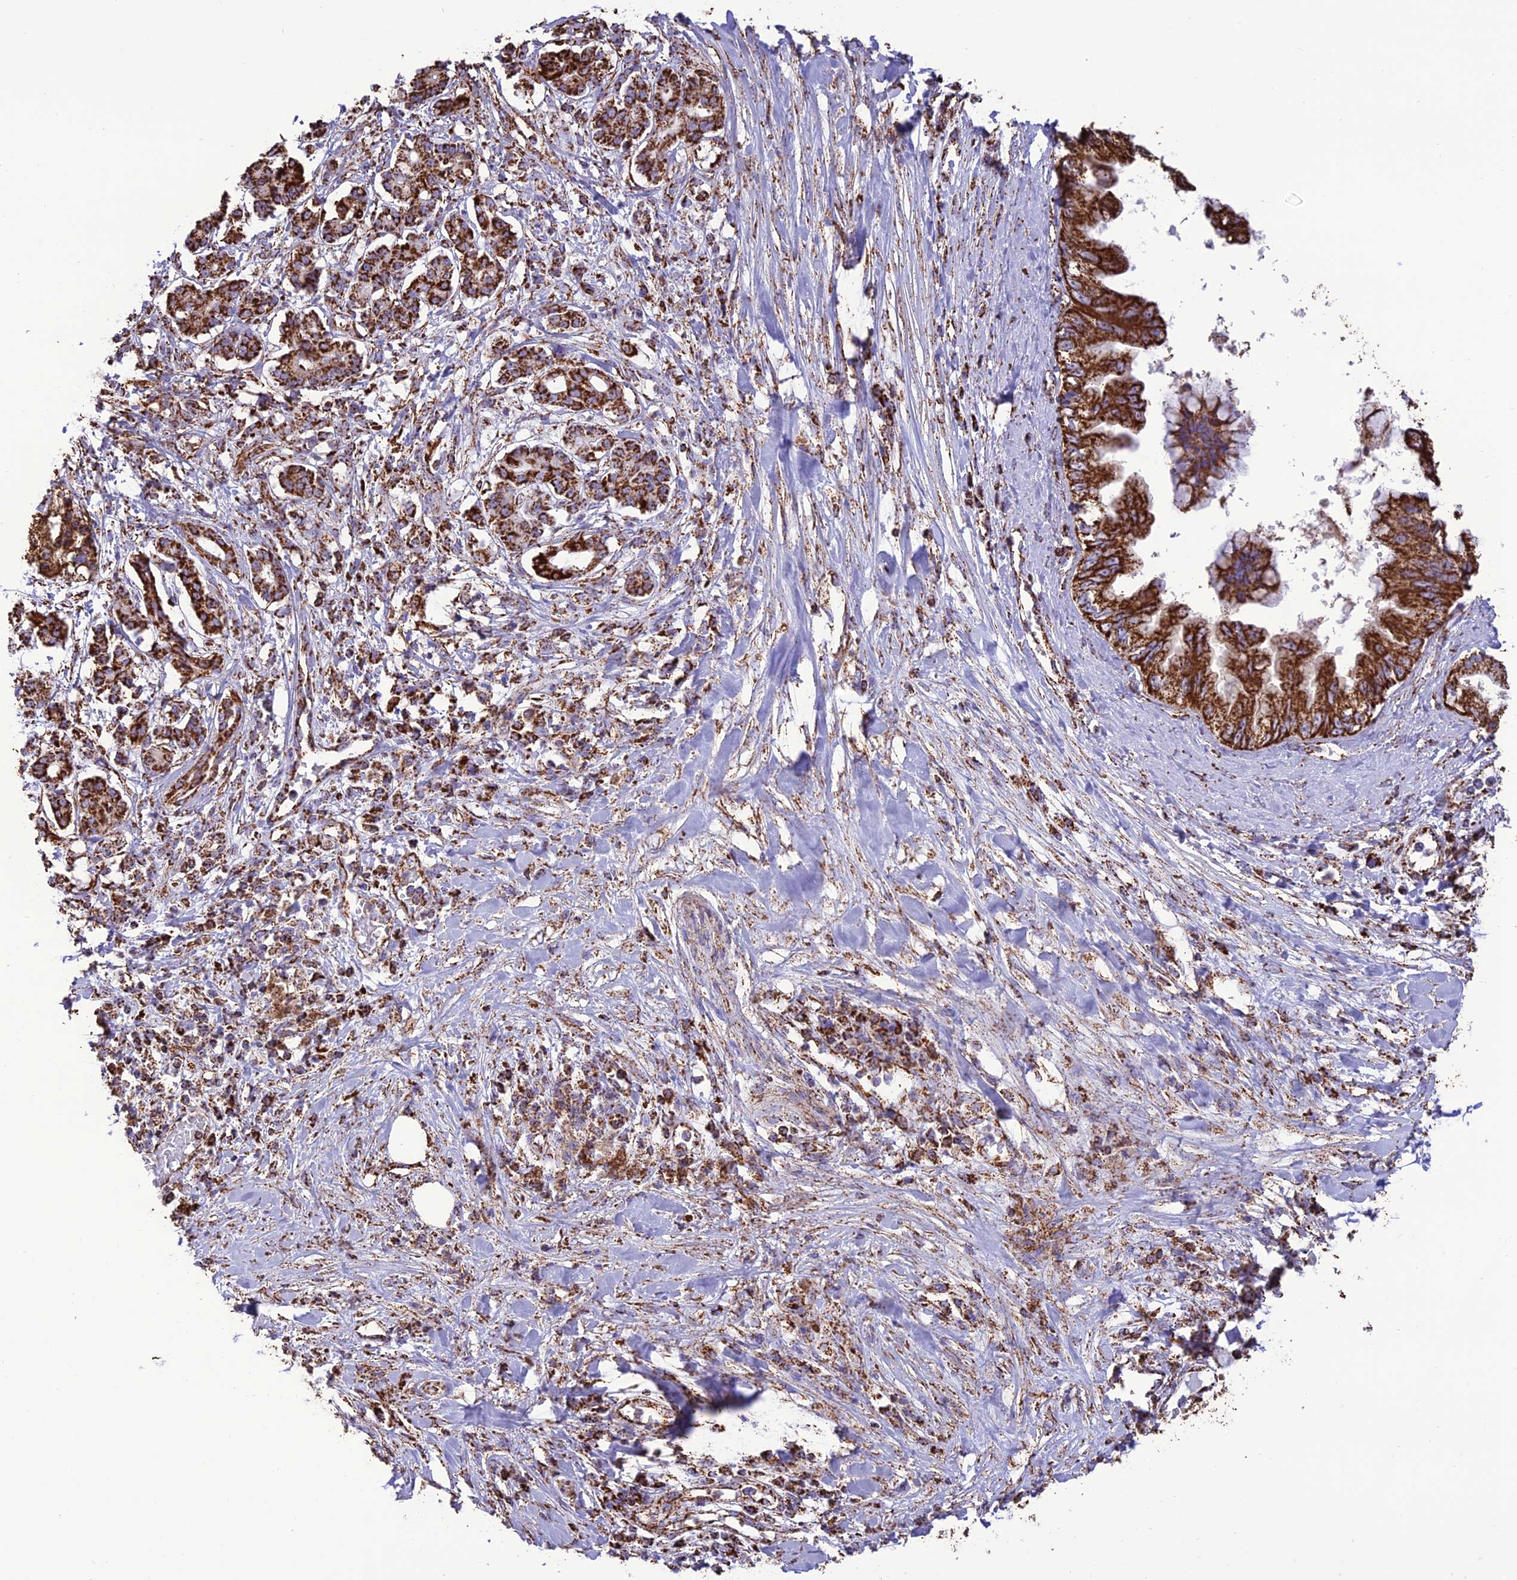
{"staining": {"intensity": "strong", "quantity": ">75%", "location": "cytoplasmic/membranous"}, "tissue": "pancreatic cancer", "cell_type": "Tumor cells", "image_type": "cancer", "snomed": [{"axis": "morphology", "description": "Adenocarcinoma, NOS"}, {"axis": "topography", "description": "Pancreas"}], "caption": "IHC of human pancreatic cancer demonstrates high levels of strong cytoplasmic/membranous staining in about >75% of tumor cells.", "gene": "NDUFAF1", "patient": {"sex": "female", "age": 56}}